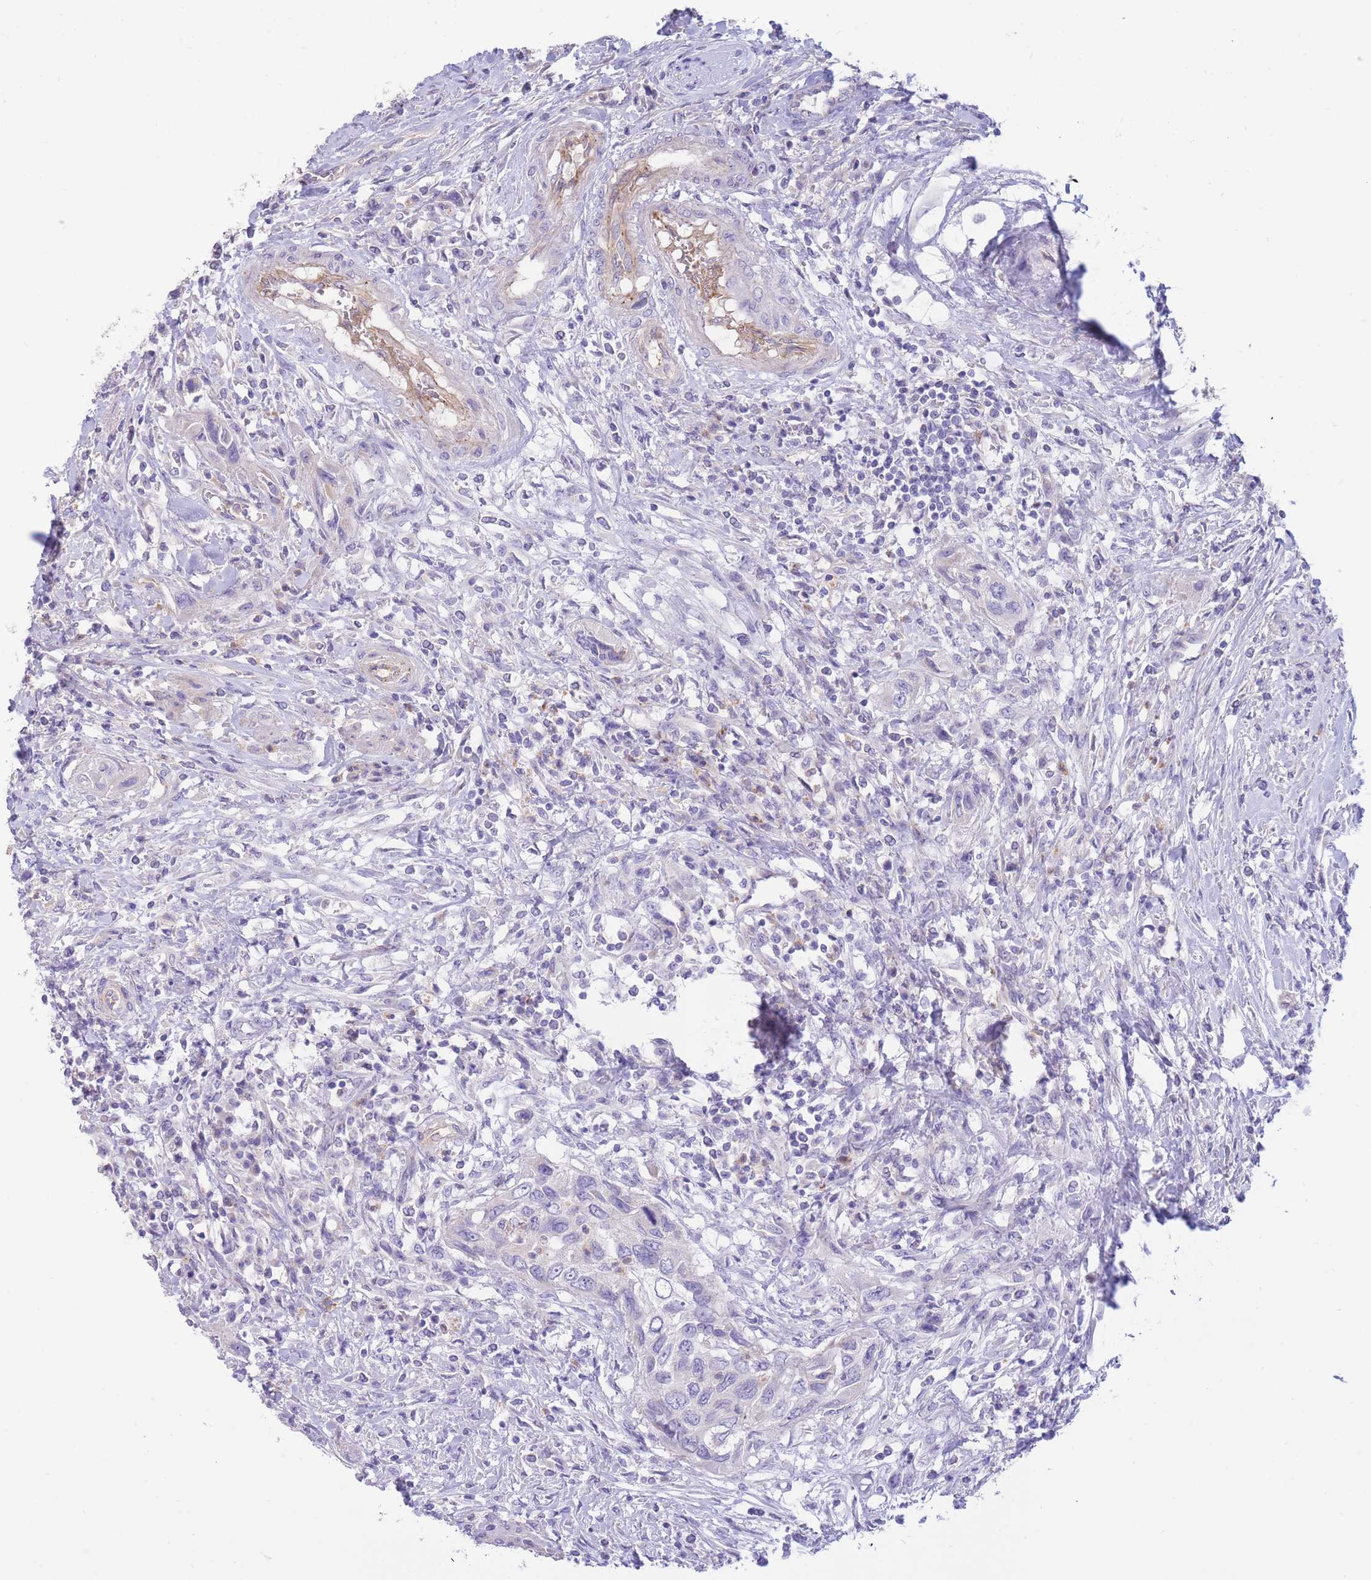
{"staining": {"intensity": "negative", "quantity": "none", "location": "none"}, "tissue": "urothelial cancer", "cell_type": "Tumor cells", "image_type": "cancer", "snomed": [{"axis": "morphology", "description": "Urothelial carcinoma, High grade"}, {"axis": "topography", "description": "Urinary bladder"}], "caption": "This is an immunohistochemistry (IHC) image of human urothelial cancer. There is no expression in tumor cells.", "gene": "SULT1A1", "patient": {"sex": "female", "age": 60}}